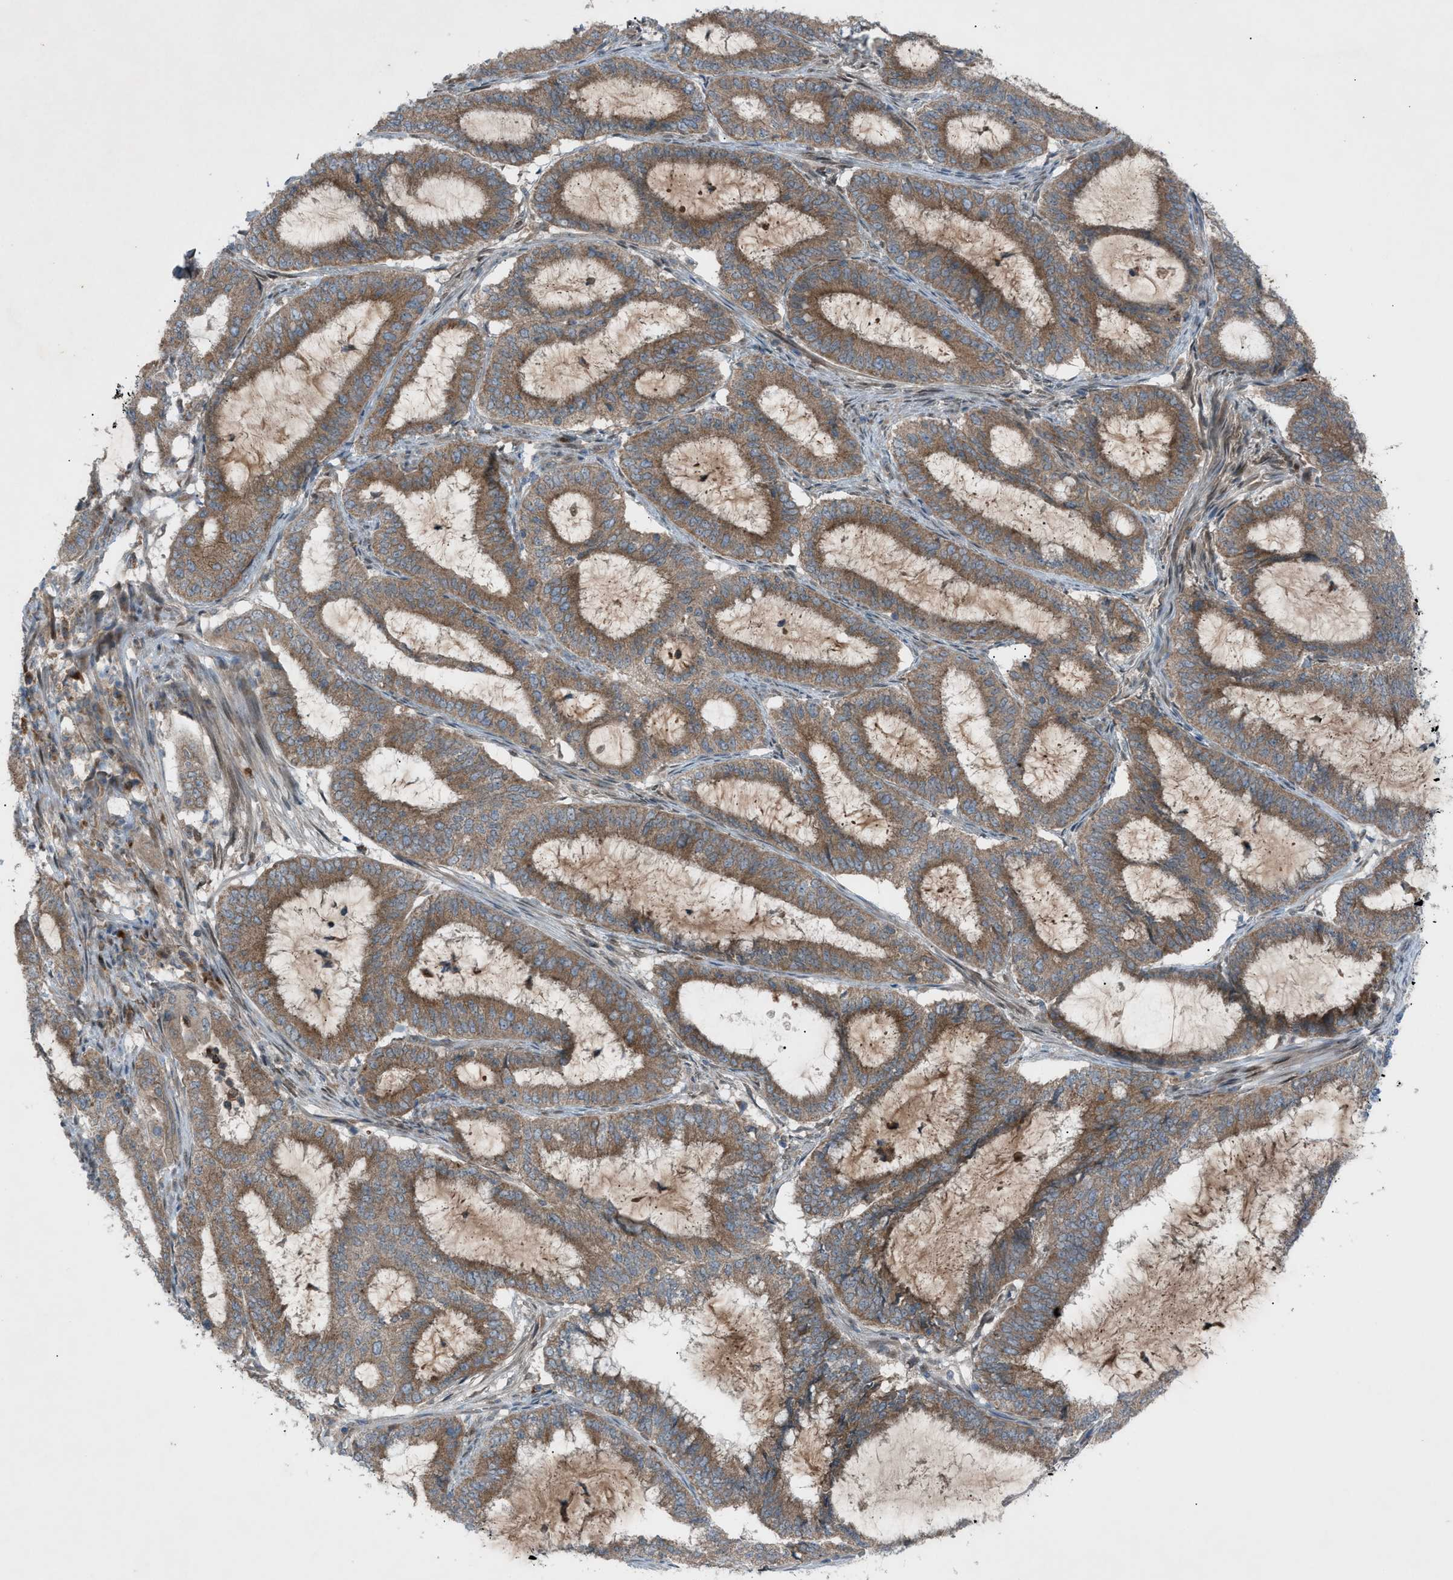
{"staining": {"intensity": "moderate", "quantity": ">75%", "location": "cytoplasmic/membranous"}, "tissue": "endometrial cancer", "cell_type": "Tumor cells", "image_type": "cancer", "snomed": [{"axis": "morphology", "description": "Adenocarcinoma, NOS"}, {"axis": "topography", "description": "Endometrium"}], "caption": "Immunohistochemistry (IHC) of human adenocarcinoma (endometrial) reveals medium levels of moderate cytoplasmic/membranous staining in about >75% of tumor cells. The staining was performed using DAB, with brown indicating positive protein expression. Nuclei are stained blue with hematoxylin.", "gene": "DYRK1A", "patient": {"sex": "female", "age": 70}}